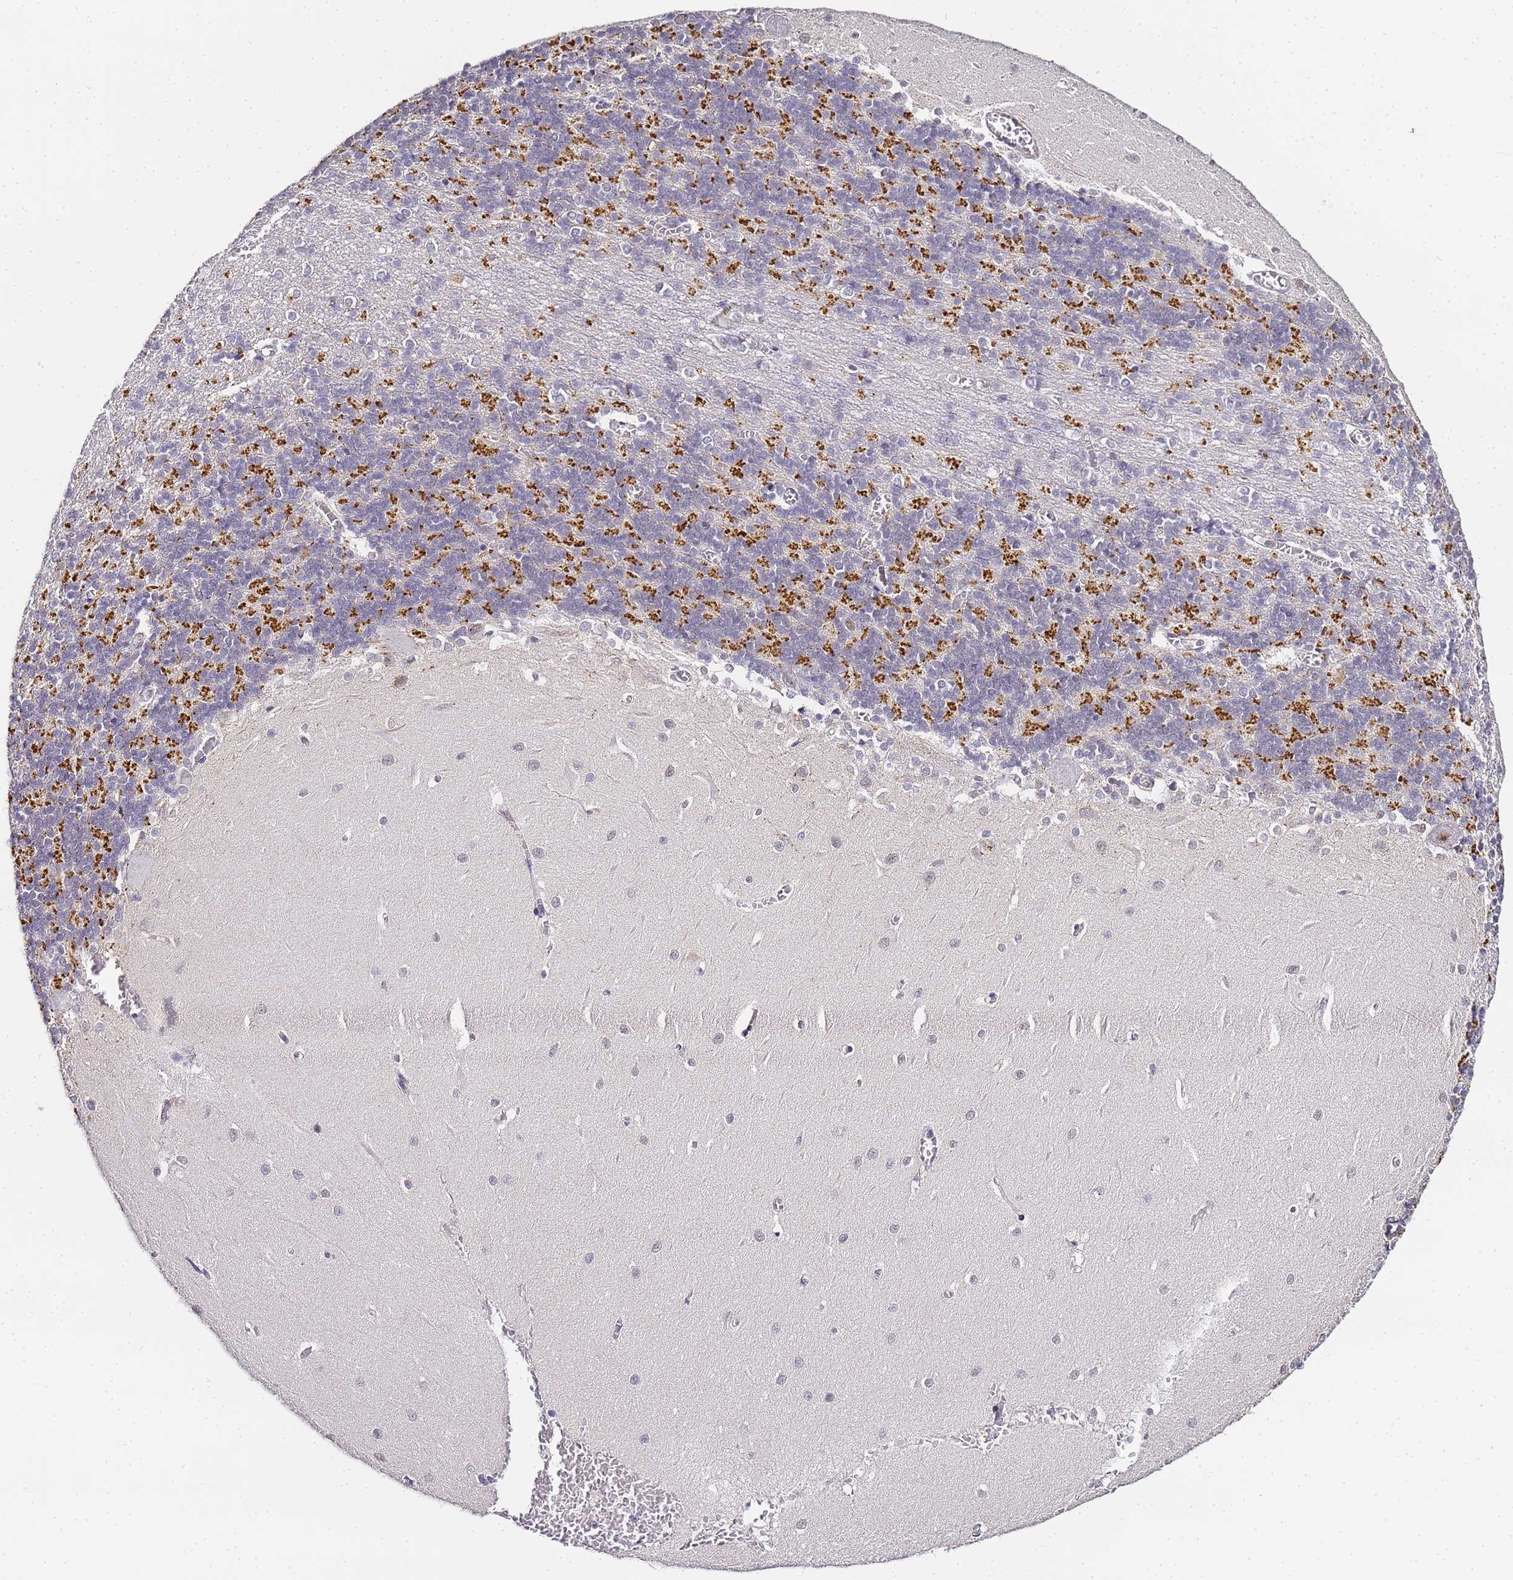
{"staining": {"intensity": "strong", "quantity": "<25%", "location": "cytoplasmic/membranous"}, "tissue": "cerebellum", "cell_type": "Cells in granular layer", "image_type": "normal", "snomed": [{"axis": "morphology", "description": "Normal tissue, NOS"}, {"axis": "topography", "description": "Cerebellum"}], "caption": "Approximately <25% of cells in granular layer in normal cerebellum demonstrate strong cytoplasmic/membranous protein positivity as visualized by brown immunohistochemical staining.", "gene": "LSM3", "patient": {"sex": "male", "age": 37}}